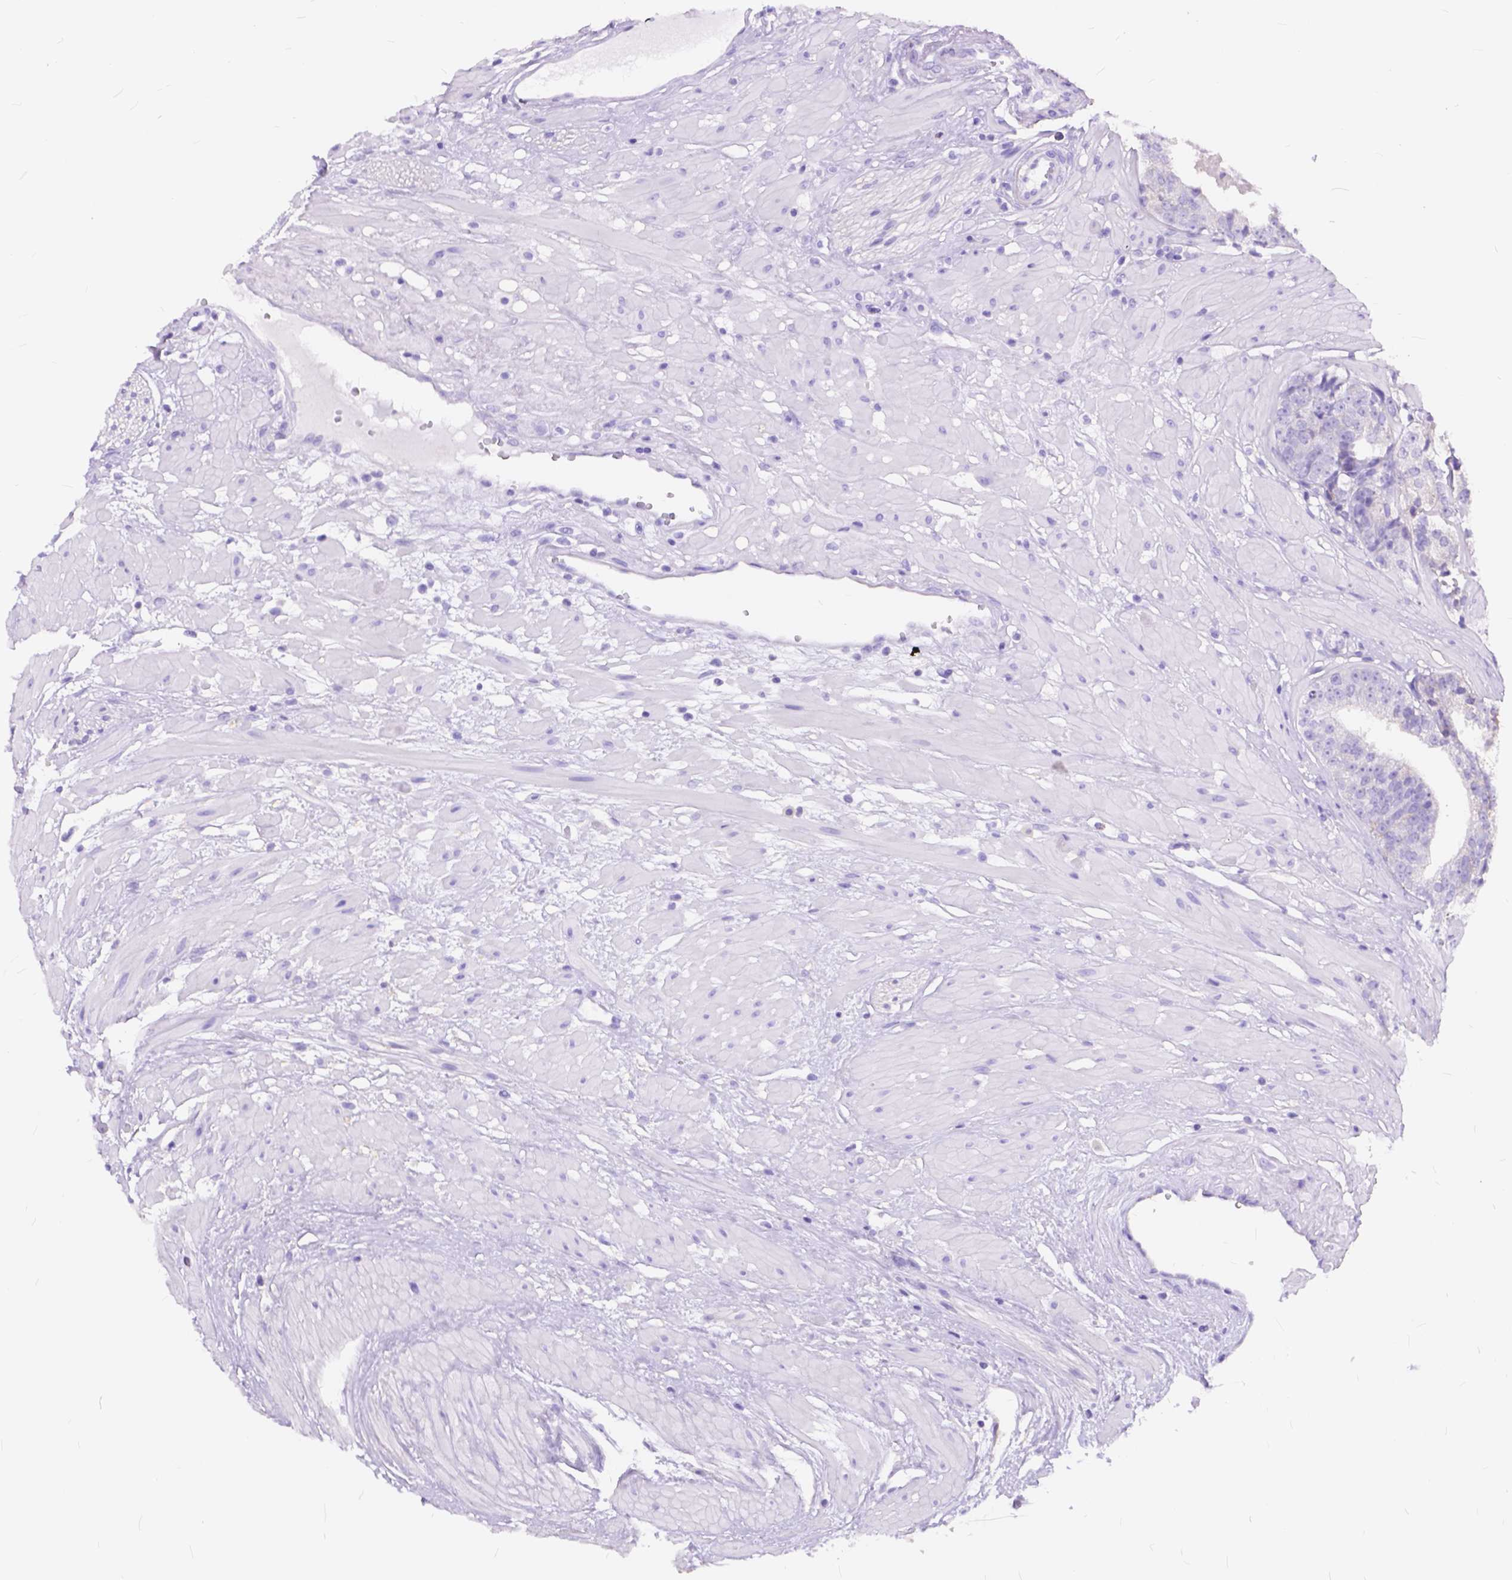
{"staining": {"intensity": "negative", "quantity": "none", "location": "none"}, "tissue": "prostate cancer", "cell_type": "Tumor cells", "image_type": "cancer", "snomed": [{"axis": "morphology", "description": "Adenocarcinoma, Low grade"}, {"axis": "topography", "description": "Prostate"}], "caption": "Immunohistochemistry photomicrograph of human adenocarcinoma (low-grade) (prostate) stained for a protein (brown), which displays no staining in tumor cells.", "gene": "FOXL2", "patient": {"sex": "male", "age": 60}}